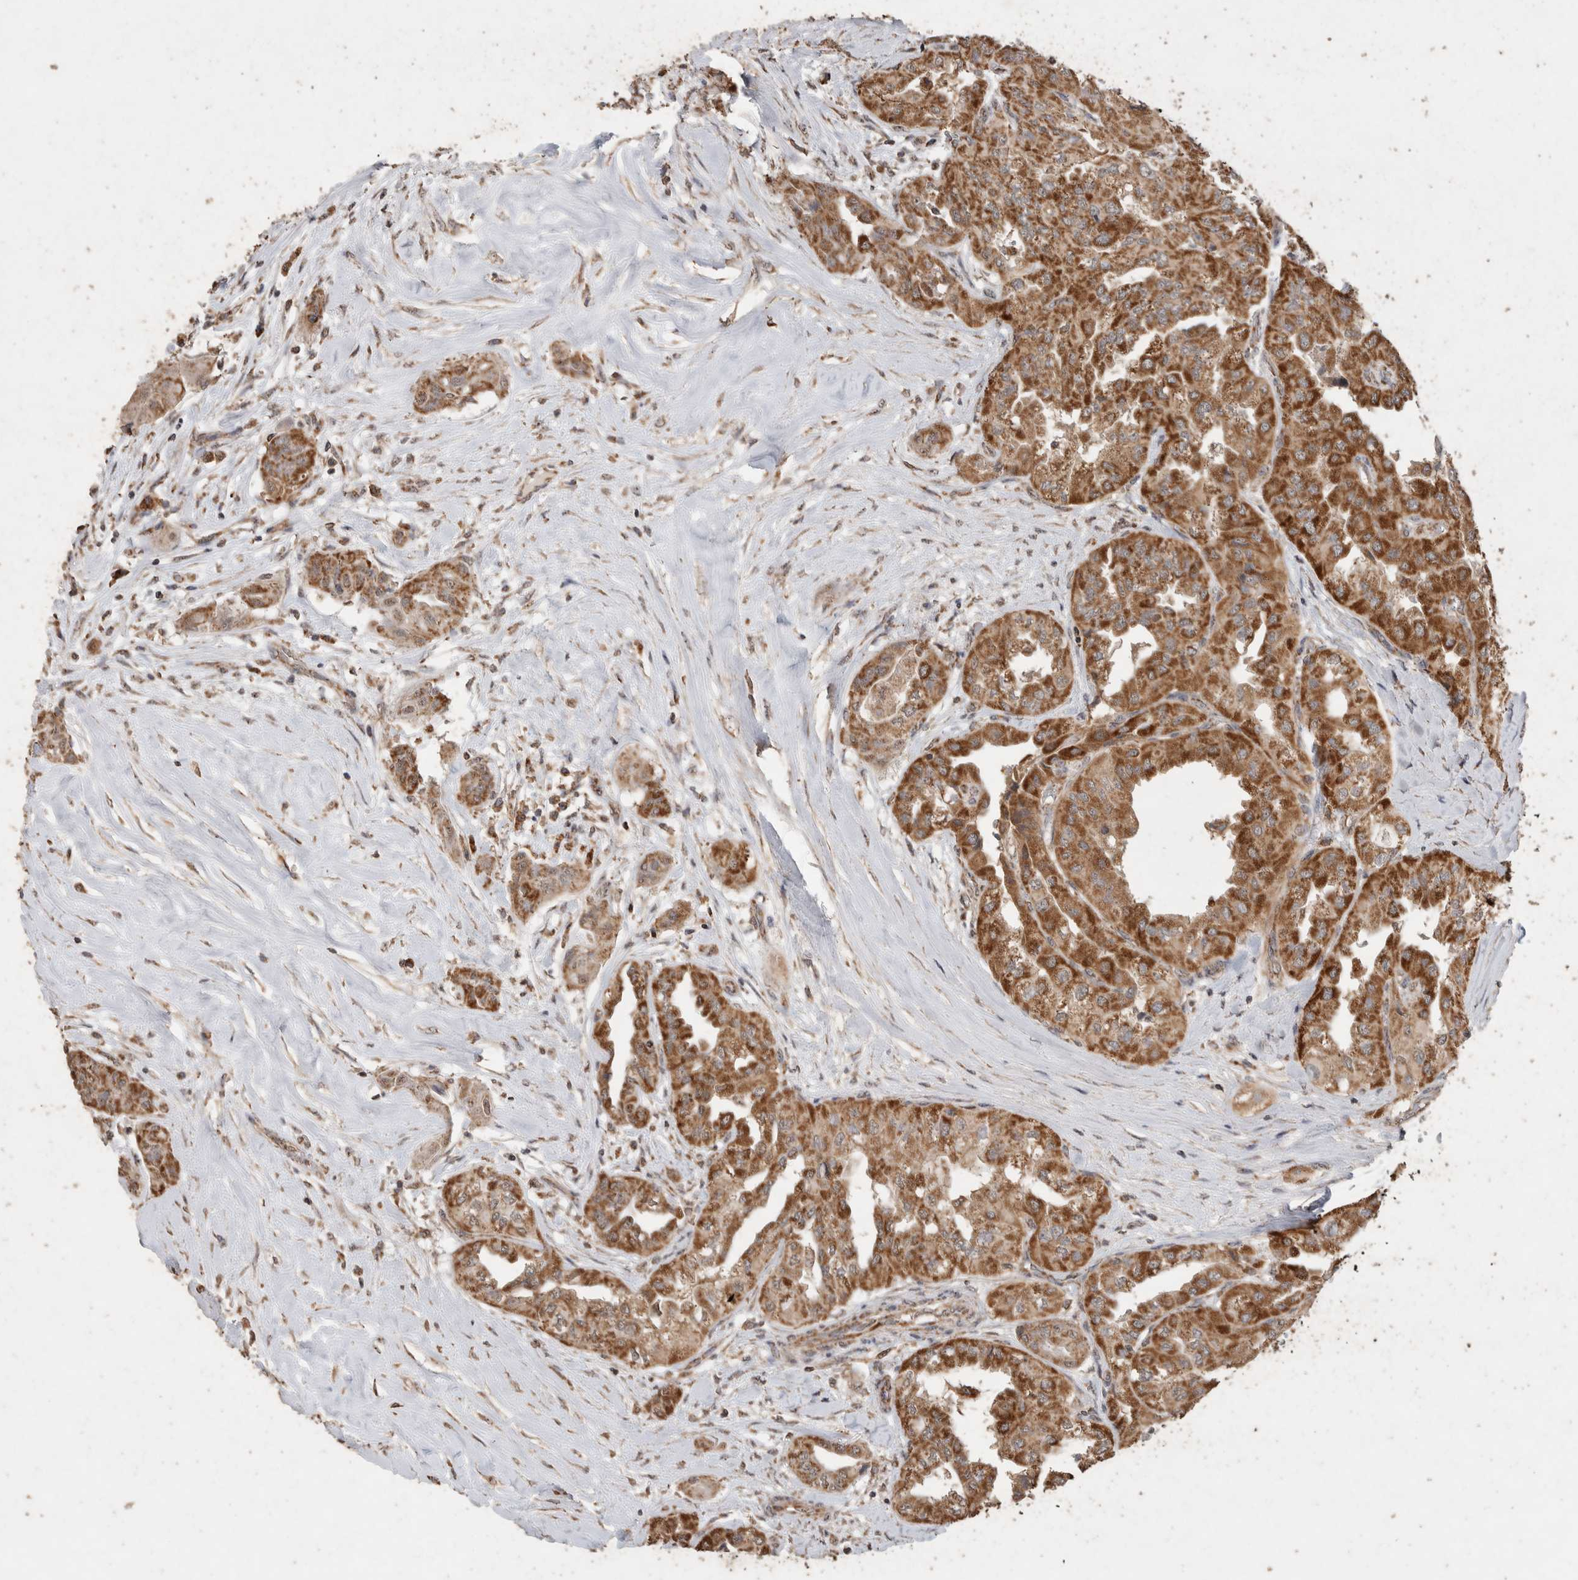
{"staining": {"intensity": "strong", "quantity": ">75%", "location": "cytoplasmic/membranous"}, "tissue": "thyroid cancer", "cell_type": "Tumor cells", "image_type": "cancer", "snomed": [{"axis": "morphology", "description": "Papillary adenocarcinoma, NOS"}, {"axis": "topography", "description": "Thyroid gland"}], "caption": "Thyroid cancer (papillary adenocarcinoma) stained with a brown dye demonstrates strong cytoplasmic/membranous positive positivity in approximately >75% of tumor cells.", "gene": "ACADM", "patient": {"sex": "female", "age": 59}}